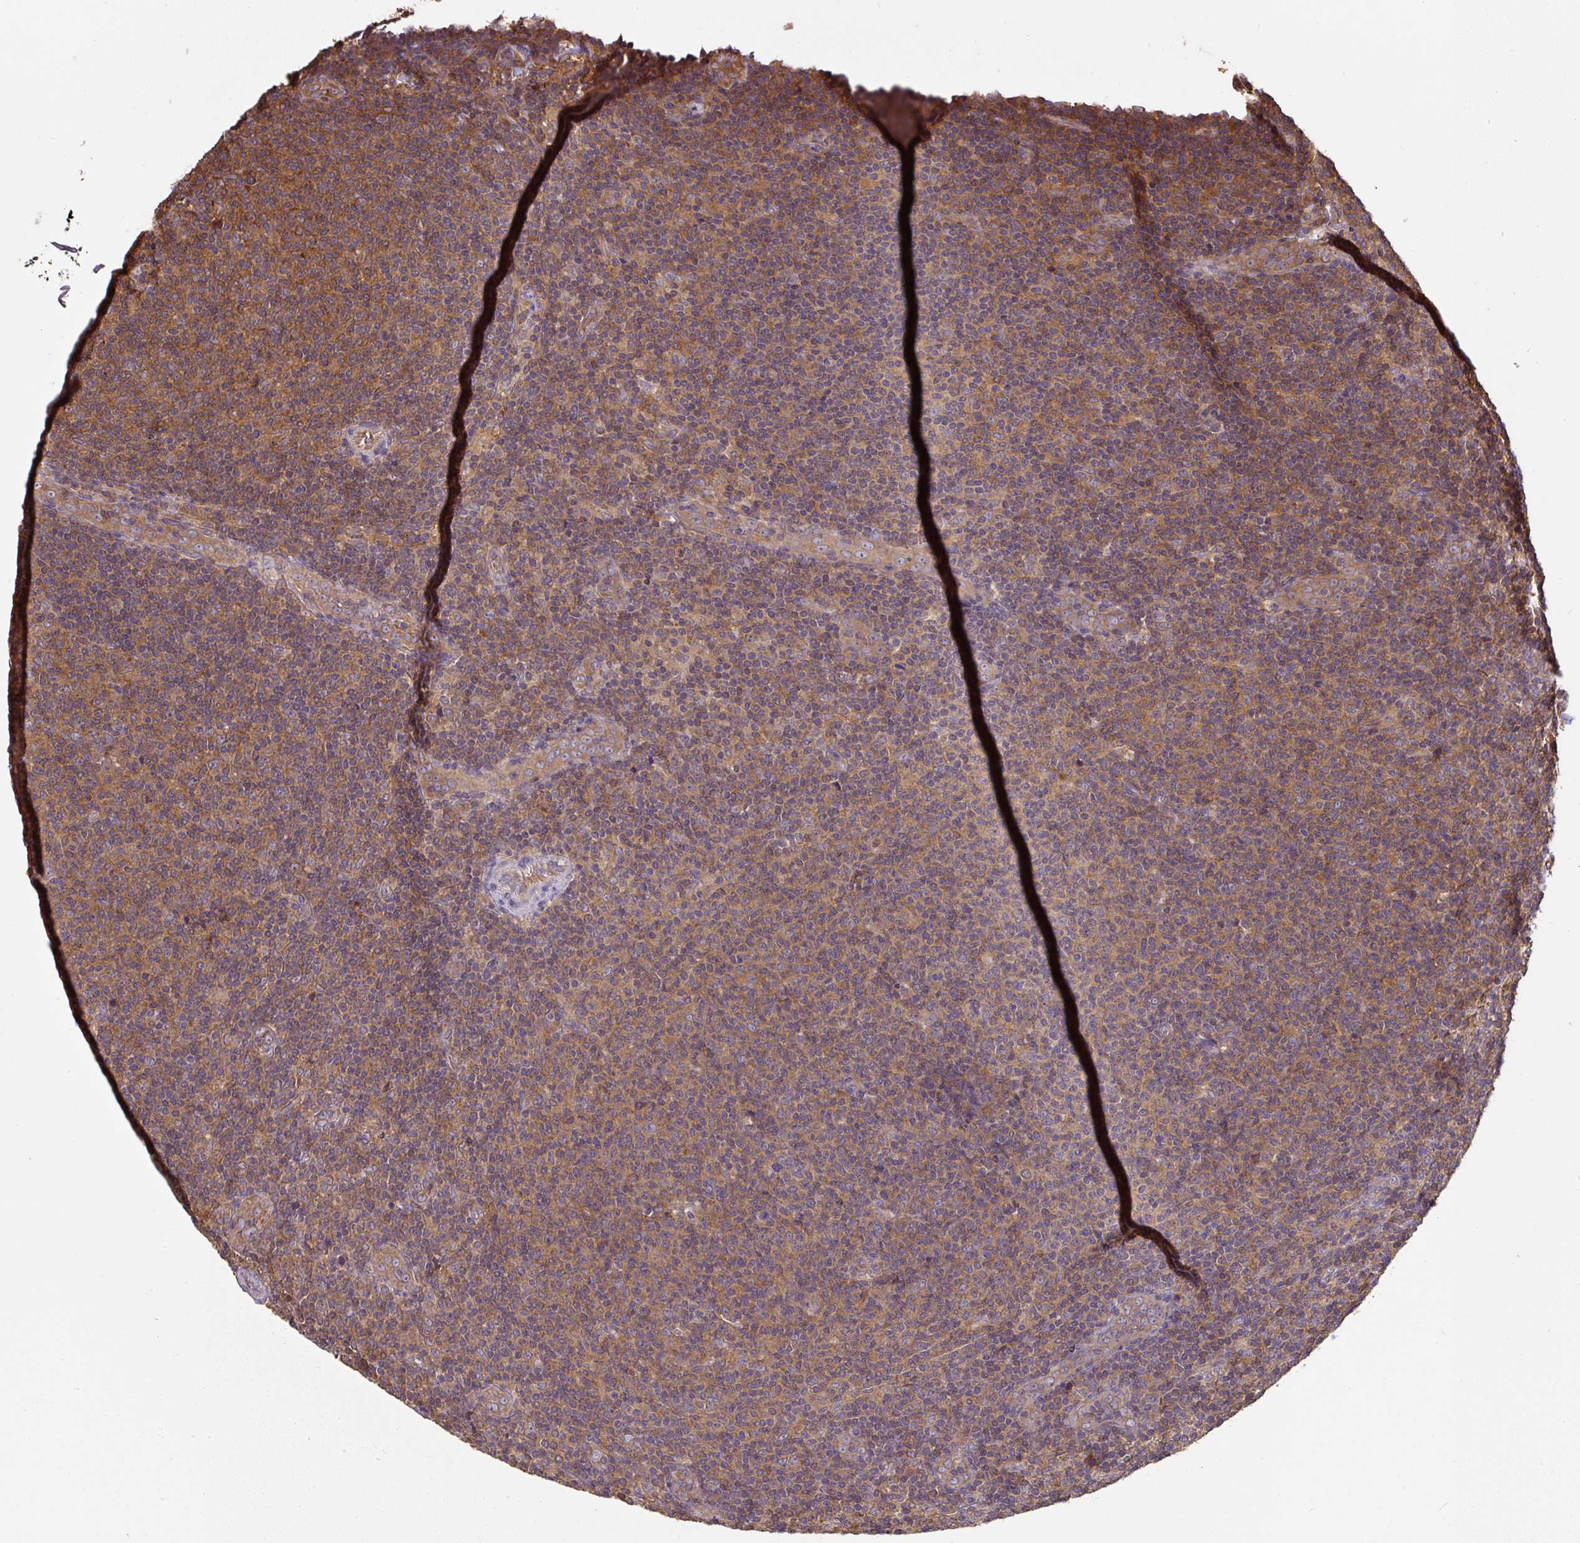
{"staining": {"intensity": "moderate", "quantity": "25%-75%", "location": "cytoplasmic/membranous"}, "tissue": "lymphoma", "cell_type": "Tumor cells", "image_type": "cancer", "snomed": [{"axis": "morphology", "description": "Malignant lymphoma, non-Hodgkin's type, Low grade"}, {"axis": "topography", "description": "Lymph node"}], "caption": "Immunohistochemical staining of lymphoma exhibits medium levels of moderate cytoplasmic/membranous protein expression in about 25%-75% of tumor cells. The staining was performed using DAB (3,3'-diaminobenzidine), with brown indicating positive protein expression. Nuclei are stained blue with hematoxylin.", "gene": "ST13", "patient": {"sex": "male", "age": 66}}